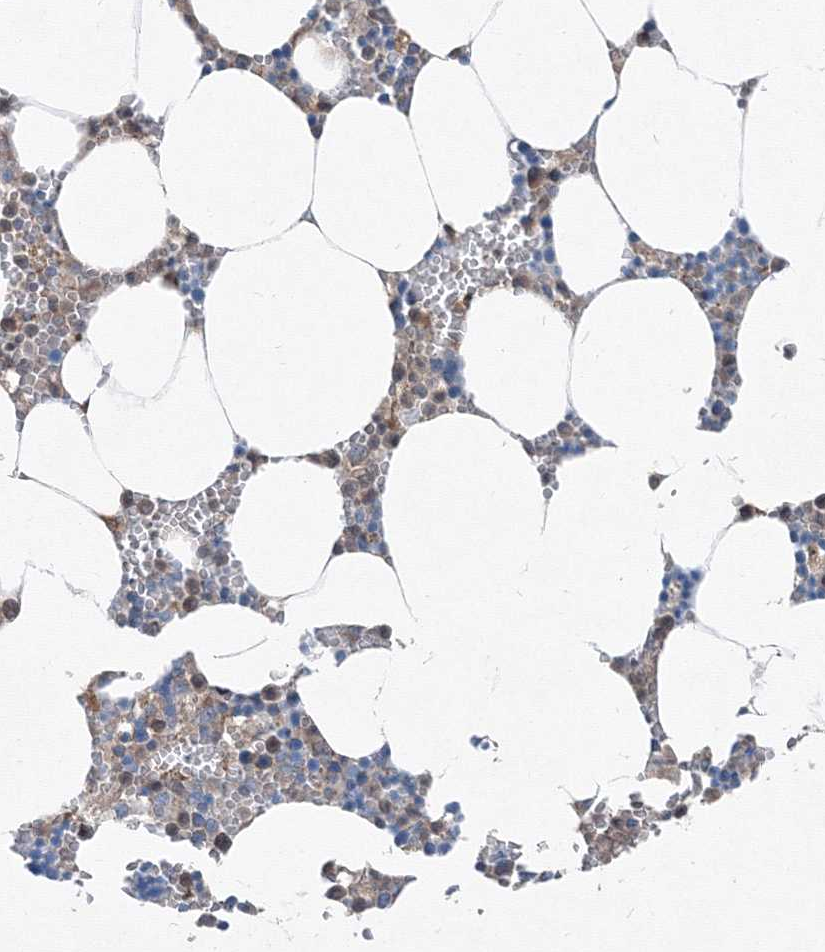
{"staining": {"intensity": "moderate", "quantity": "25%-75%", "location": "cytoplasmic/membranous"}, "tissue": "bone marrow", "cell_type": "Hematopoietic cells", "image_type": "normal", "snomed": [{"axis": "morphology", "description": "Normal tissue, NOS"}, {"axis": "topography", "description": "Bone marrow"}], "caption": "Benign bone marrow exhibits moderate cytoplasmic/membranous expression in about 25%-75% of hematopoietic cells, visualized by immunohistochemistry.", "gene": "TPRKB", "patient": {"sex": "male", "age": 70}}